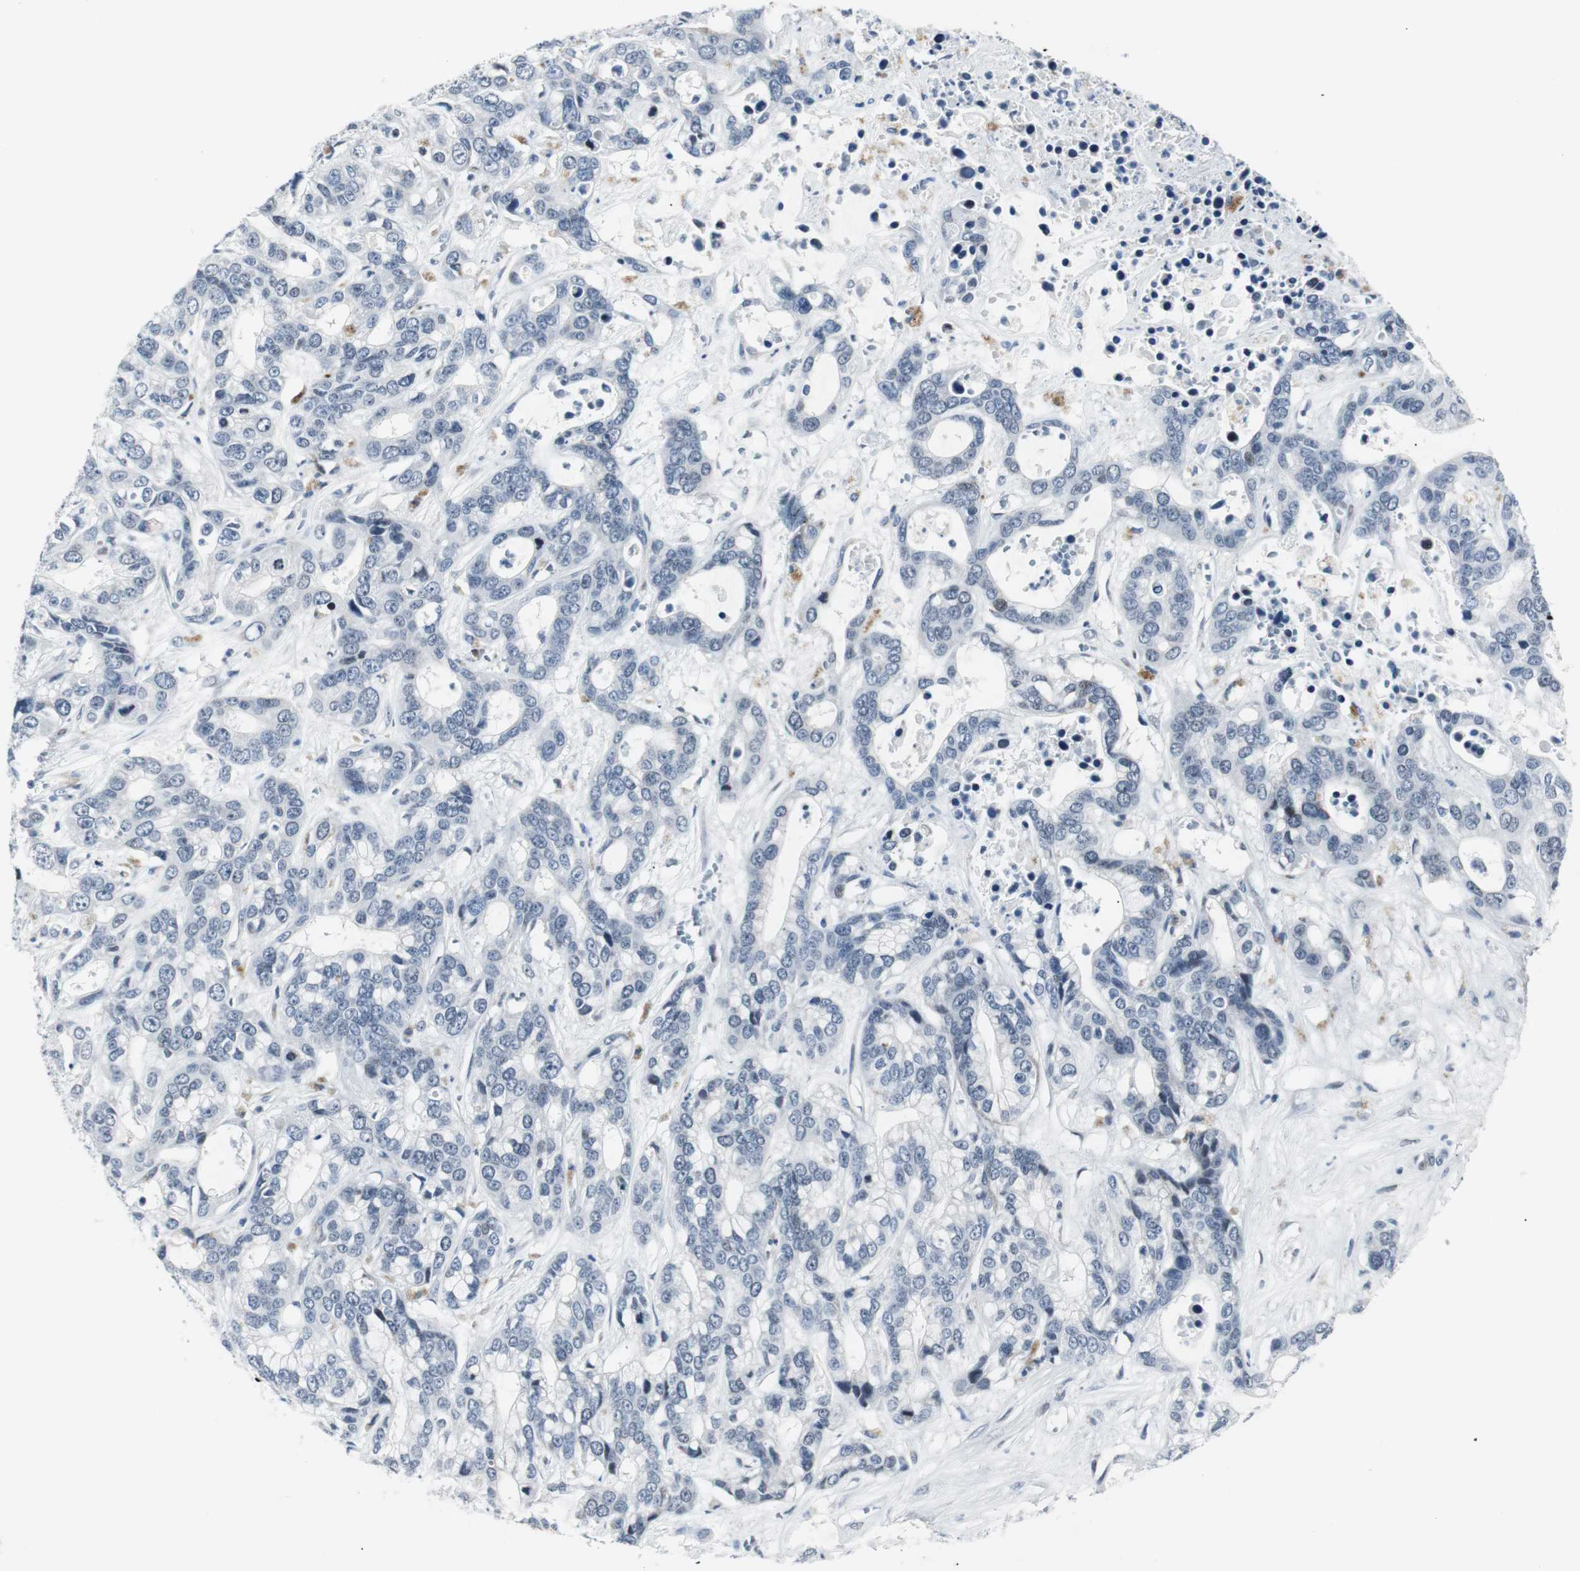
{"staining": {"intensity": "weak", "quantity": "<25%", "location": "nuclear"}, "tissue": "liver cancer", "cell_type": "Tumor cells", "image_type": "cancer", "snomed": [{"axis": "morphology", "description": "Cholangiocarcinoma"}, {"axis": "topography", "description": "Liver"}], "caption": "Tumor cells are negative for brown protein staining in liver cancer. (DAB (3,3'-diaminobenzidine) immunohistochemistry (IHC), high magnification).", "gene": "MTA1", "patient": {"sex": "female", "age": 65}}